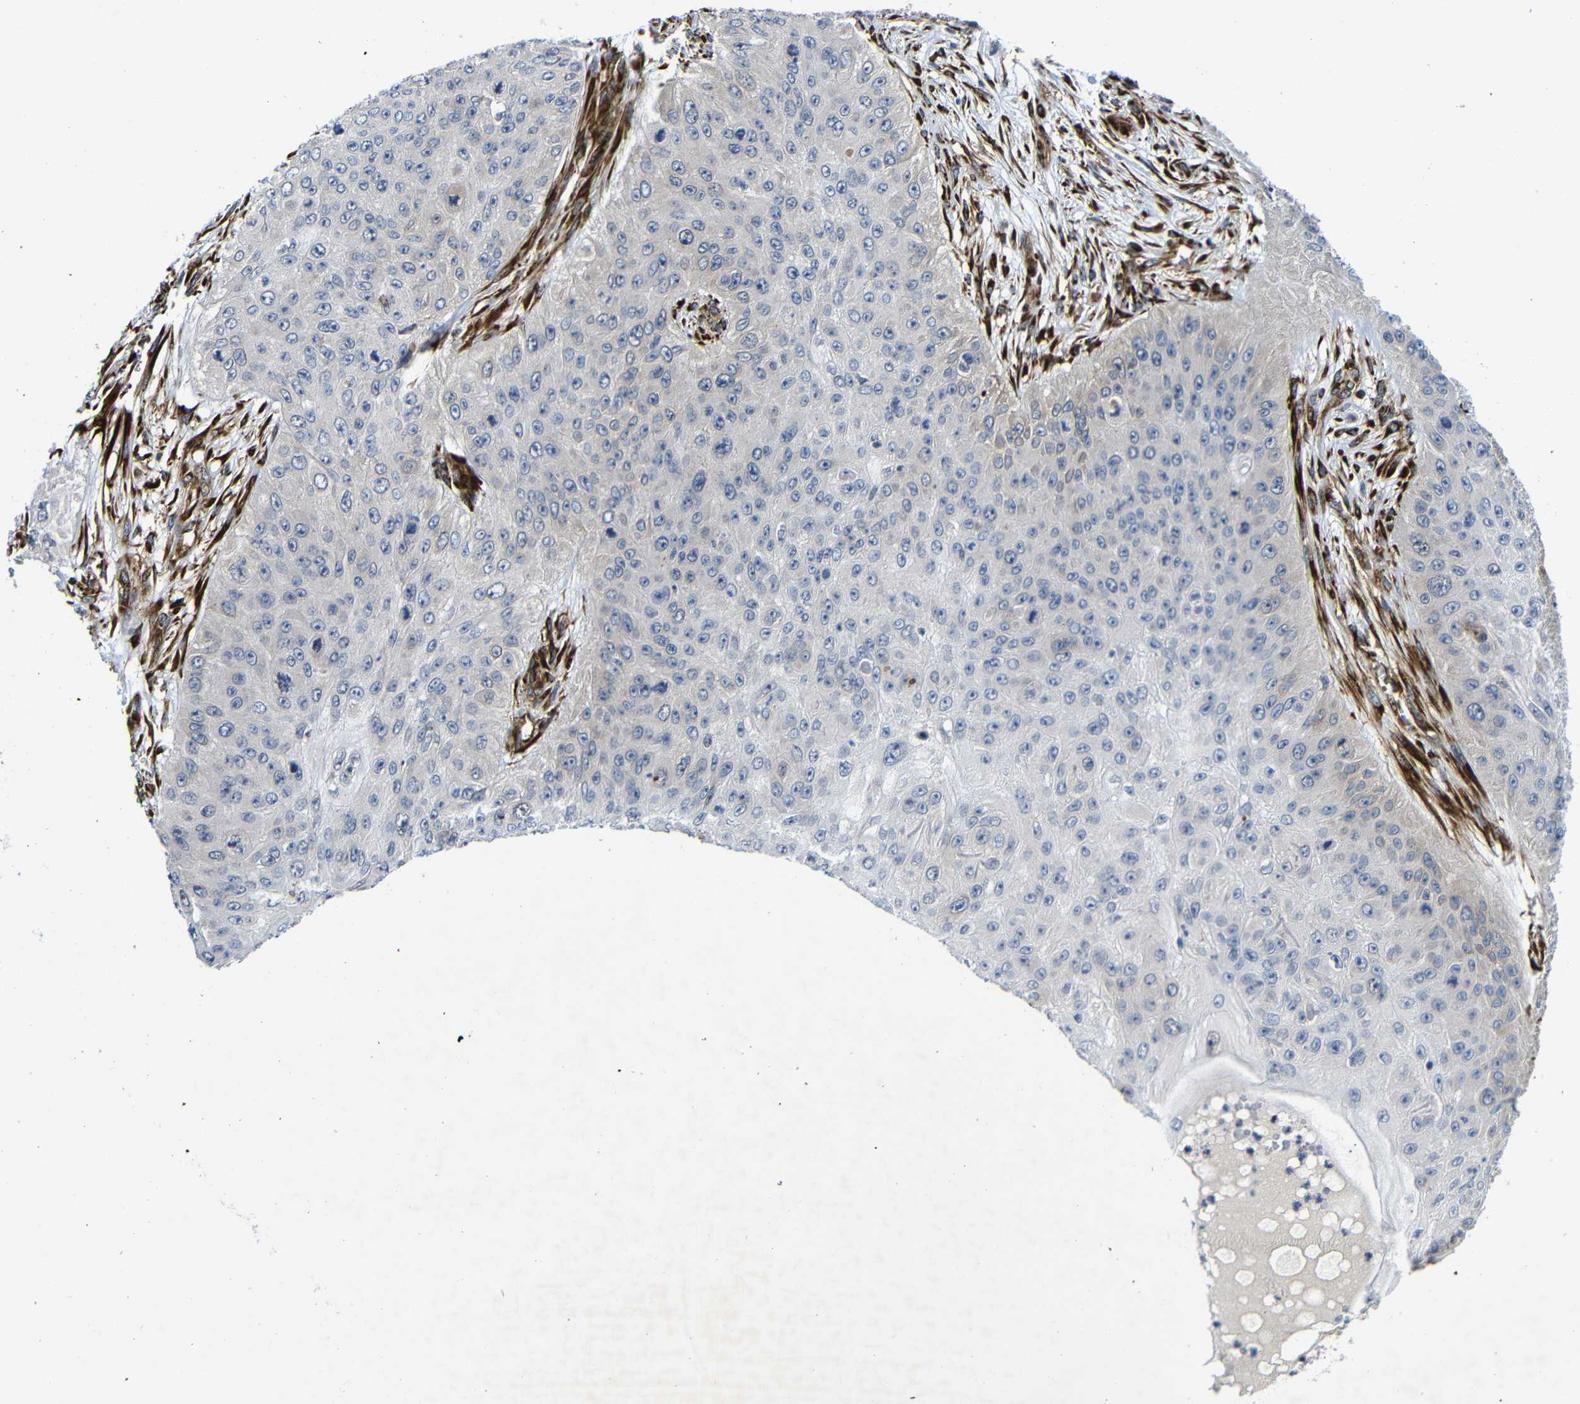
{"staining": {"intensity": "weak", "quantity": "<25%", "location": "cytoplasmic/membranous"}, "tissue": "skin cancer", "cell_type": "Tumor cells", "image_type": "cancer", "snomed": [{"axis": "morphology", "description": "Squamous cell carcinoma, NOS"}, {"axis": "topography", "description": "Skin"}], "caption": "A photomicrograph of squamous cell carcinoma (skin) stained for a protein shows no brown staining in tumor cells. (DAB immunohistochemistry (IHC) visualized using brightfield microscopy, high magnification).", "gene": "PARP14", "patient": {"sex": "female", "age": 80}}